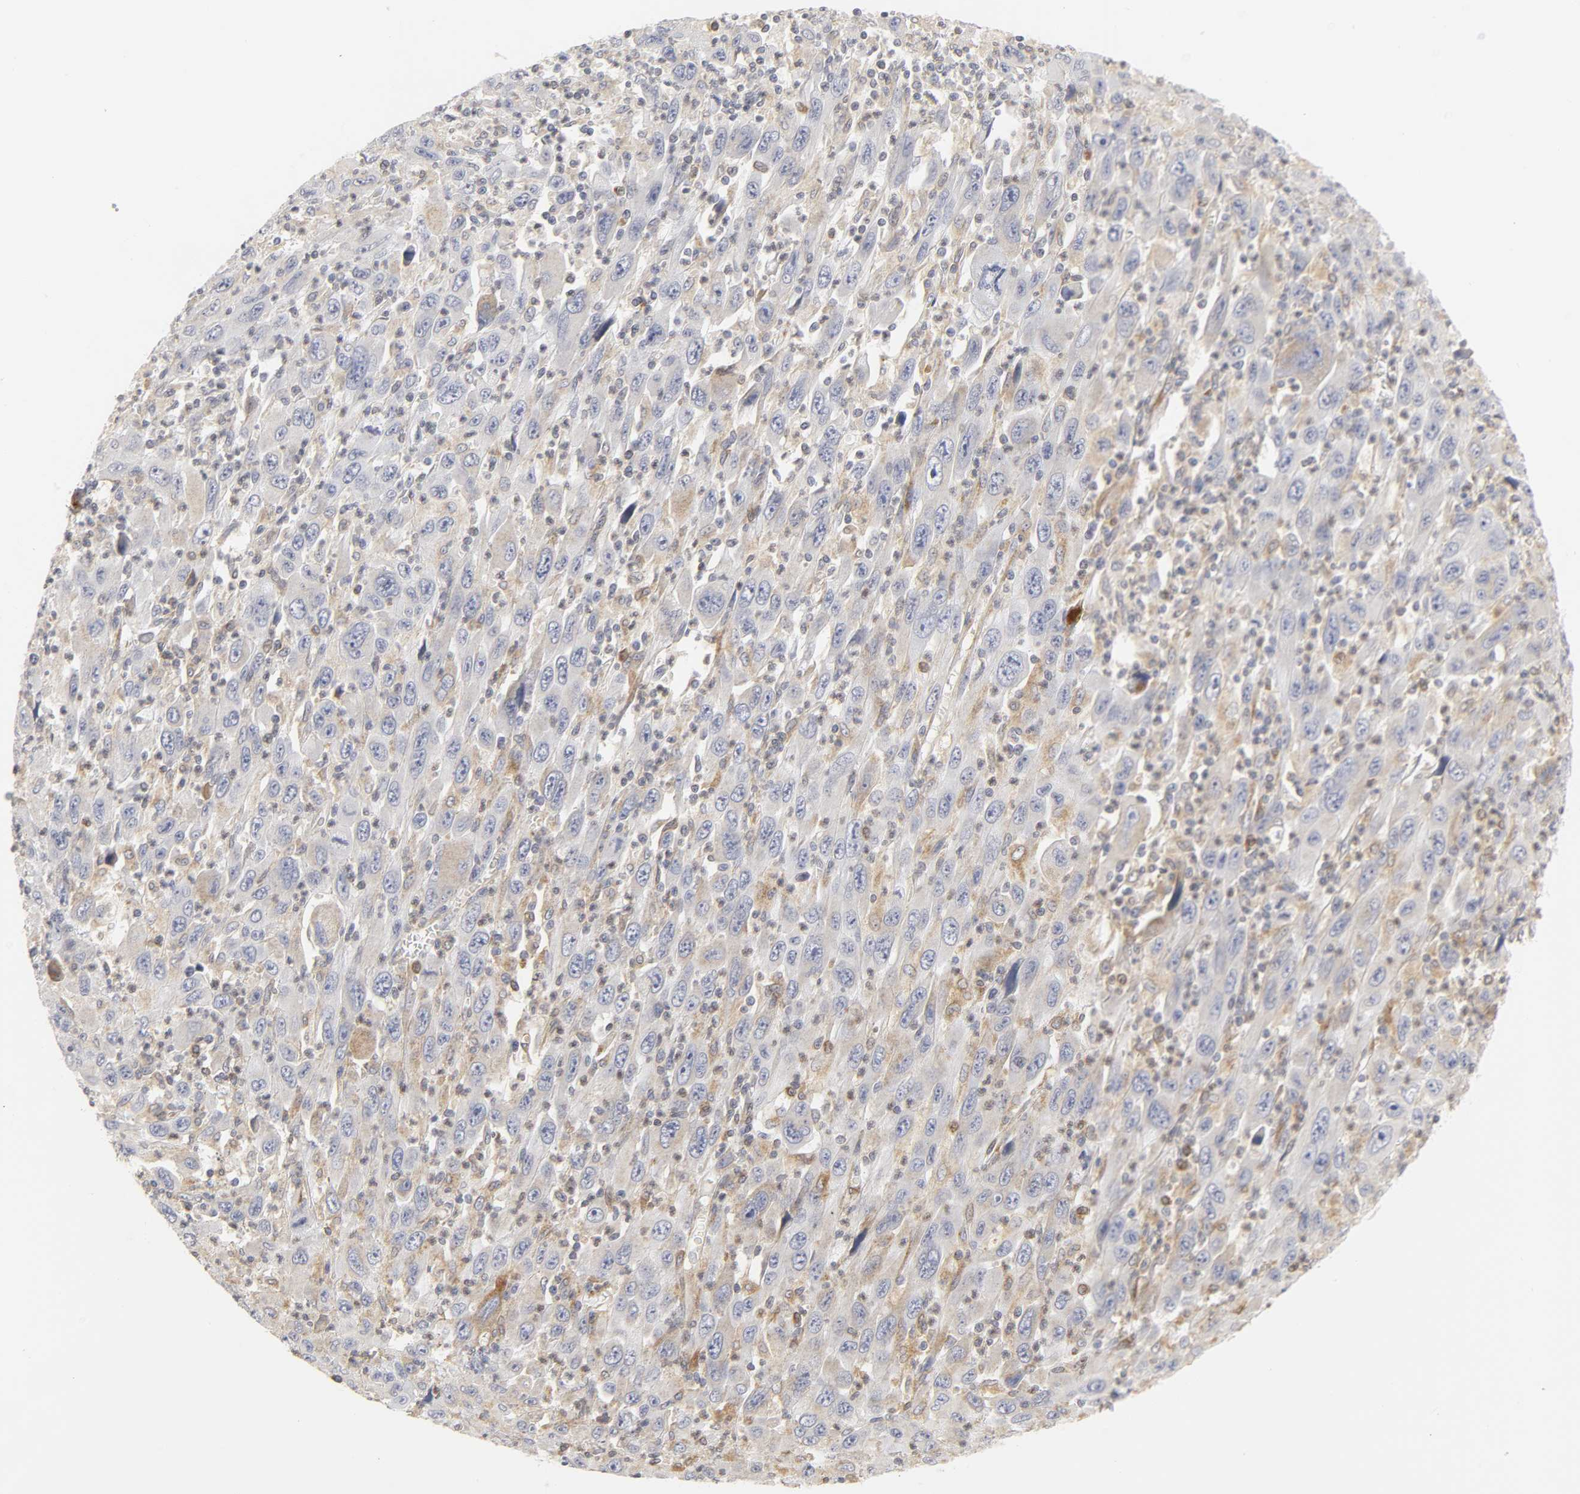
{"staining": {"intensity": "moderate", "quantity": "25%-75%", "location": "cytoplasmic/membranous"}, "tissue": "melanoma", "cell_type": "Tumor cells", "image_type": "cancer", "snomed": [{"axis": "morphology", "description": "Malignant melanoma, Metastatic site"}, {"axis": "topography", "description": "Skin"}], "caption": "Immunohistochemical staining of melanoma demonstrates medium levels of moderate cytoplasmic/membranous protein expression in approximately 25%-75% of tumor cells. (Brightfield microscopy of DAB IHC at high magnification).", "gene": "POR", "patient": {"sex": "female", "age": 56}}